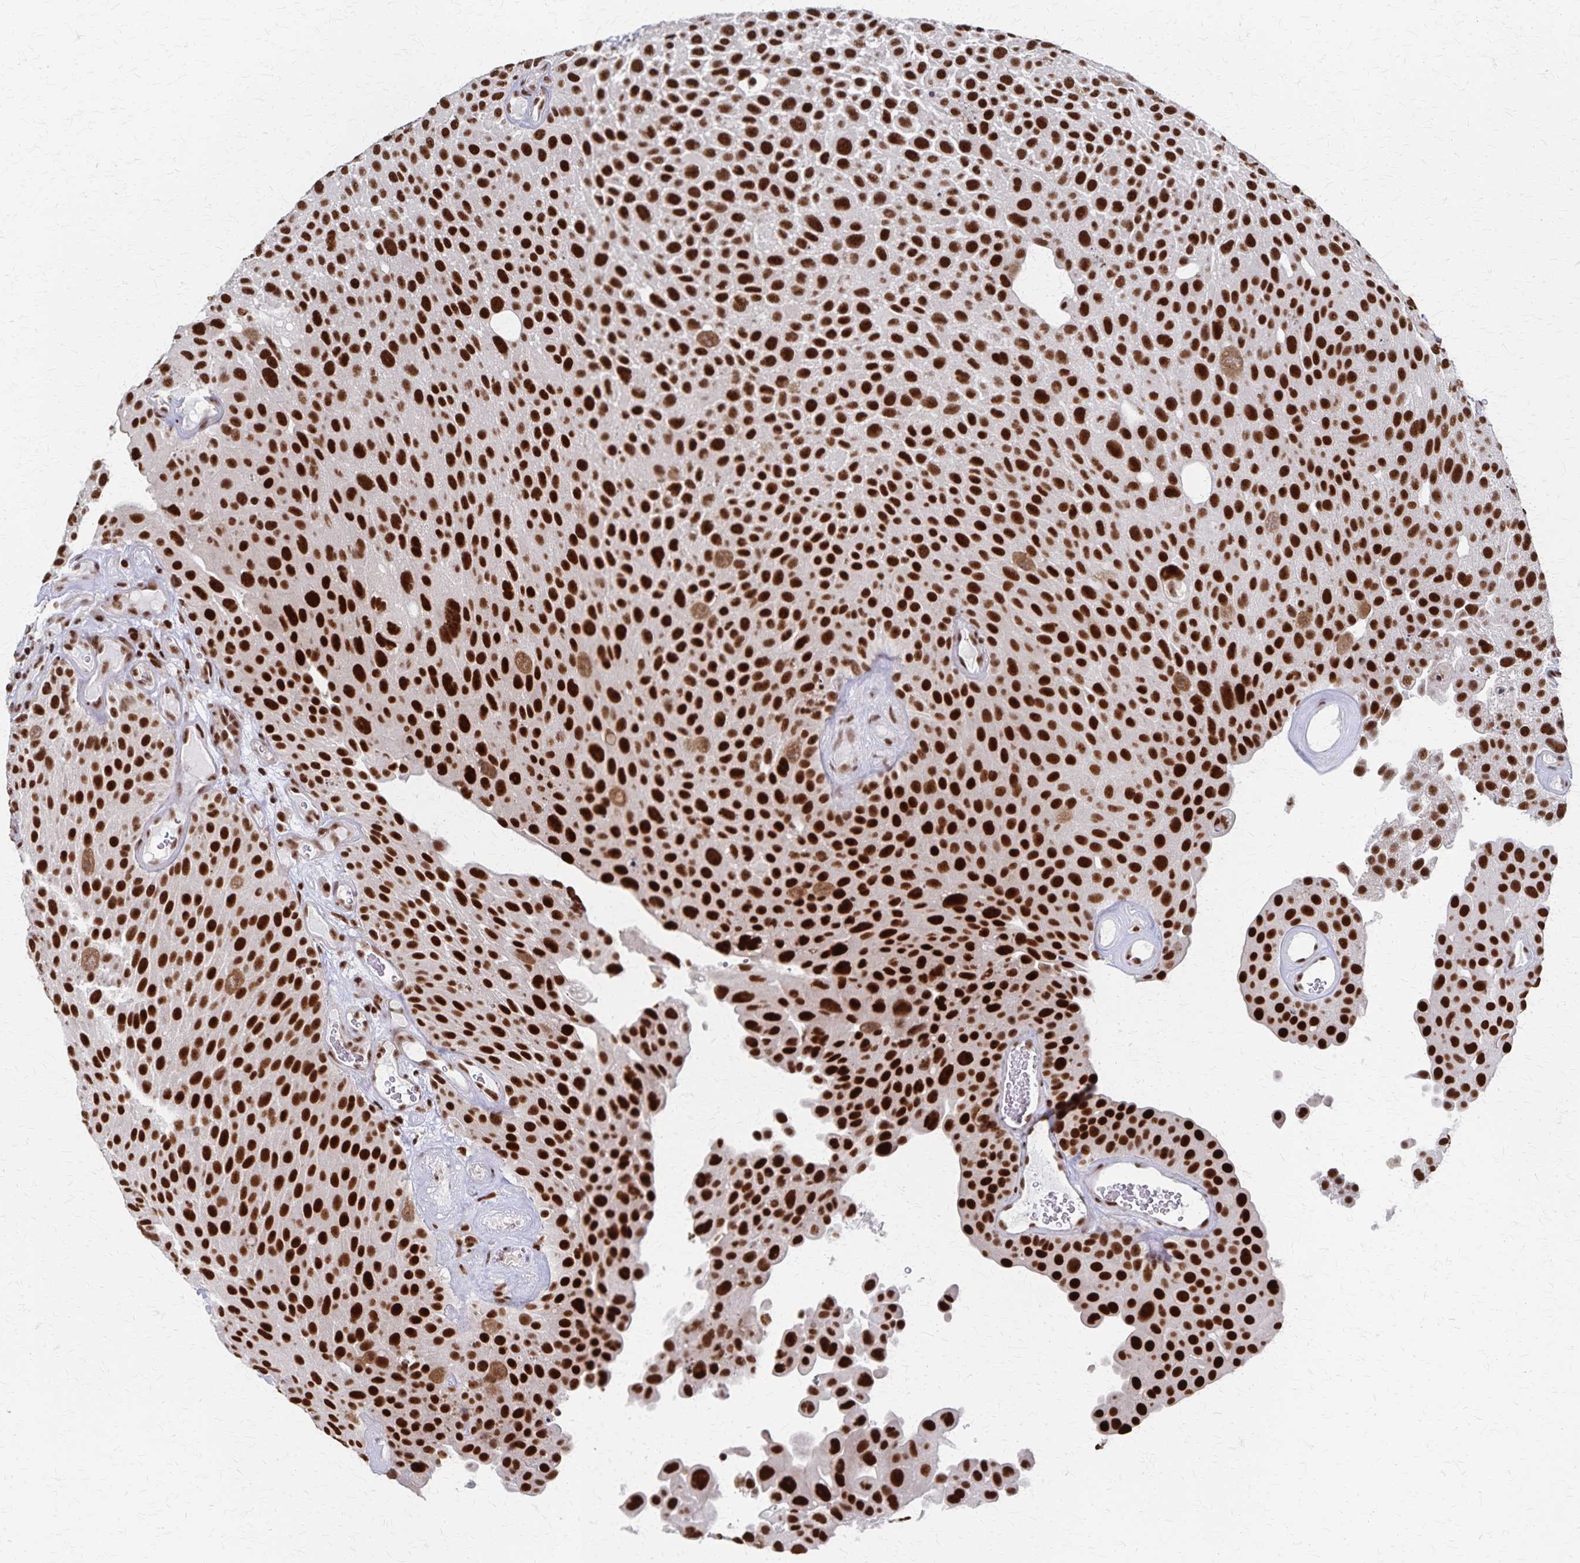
{"staining": {"intensity": "strong", "quantity": ">75%", "location": "nuclear"}, "tissue": "urothelial cancer", "cell_type": "Tumor cells", "image_type": "cancer", "snomed": [{"axis": "morphology", "description": "Urothelial carcinoma, Low grade"}, {"axis": "topography", "description": "Urinary bladder"}], "caption": "Brown immunohistochemical staining in urothelial carcinoma (low-grade) shows strong nuclear positivity in approximately >75% of tumor cells. Using DAB (3,3'-diaminobenzidine) (brown) and hematoxylin (blue) stains, captured at high magnification using brightfield microscopy.", "gene": "GTF2B", "patient": {"sex": "male", "age": 72}}